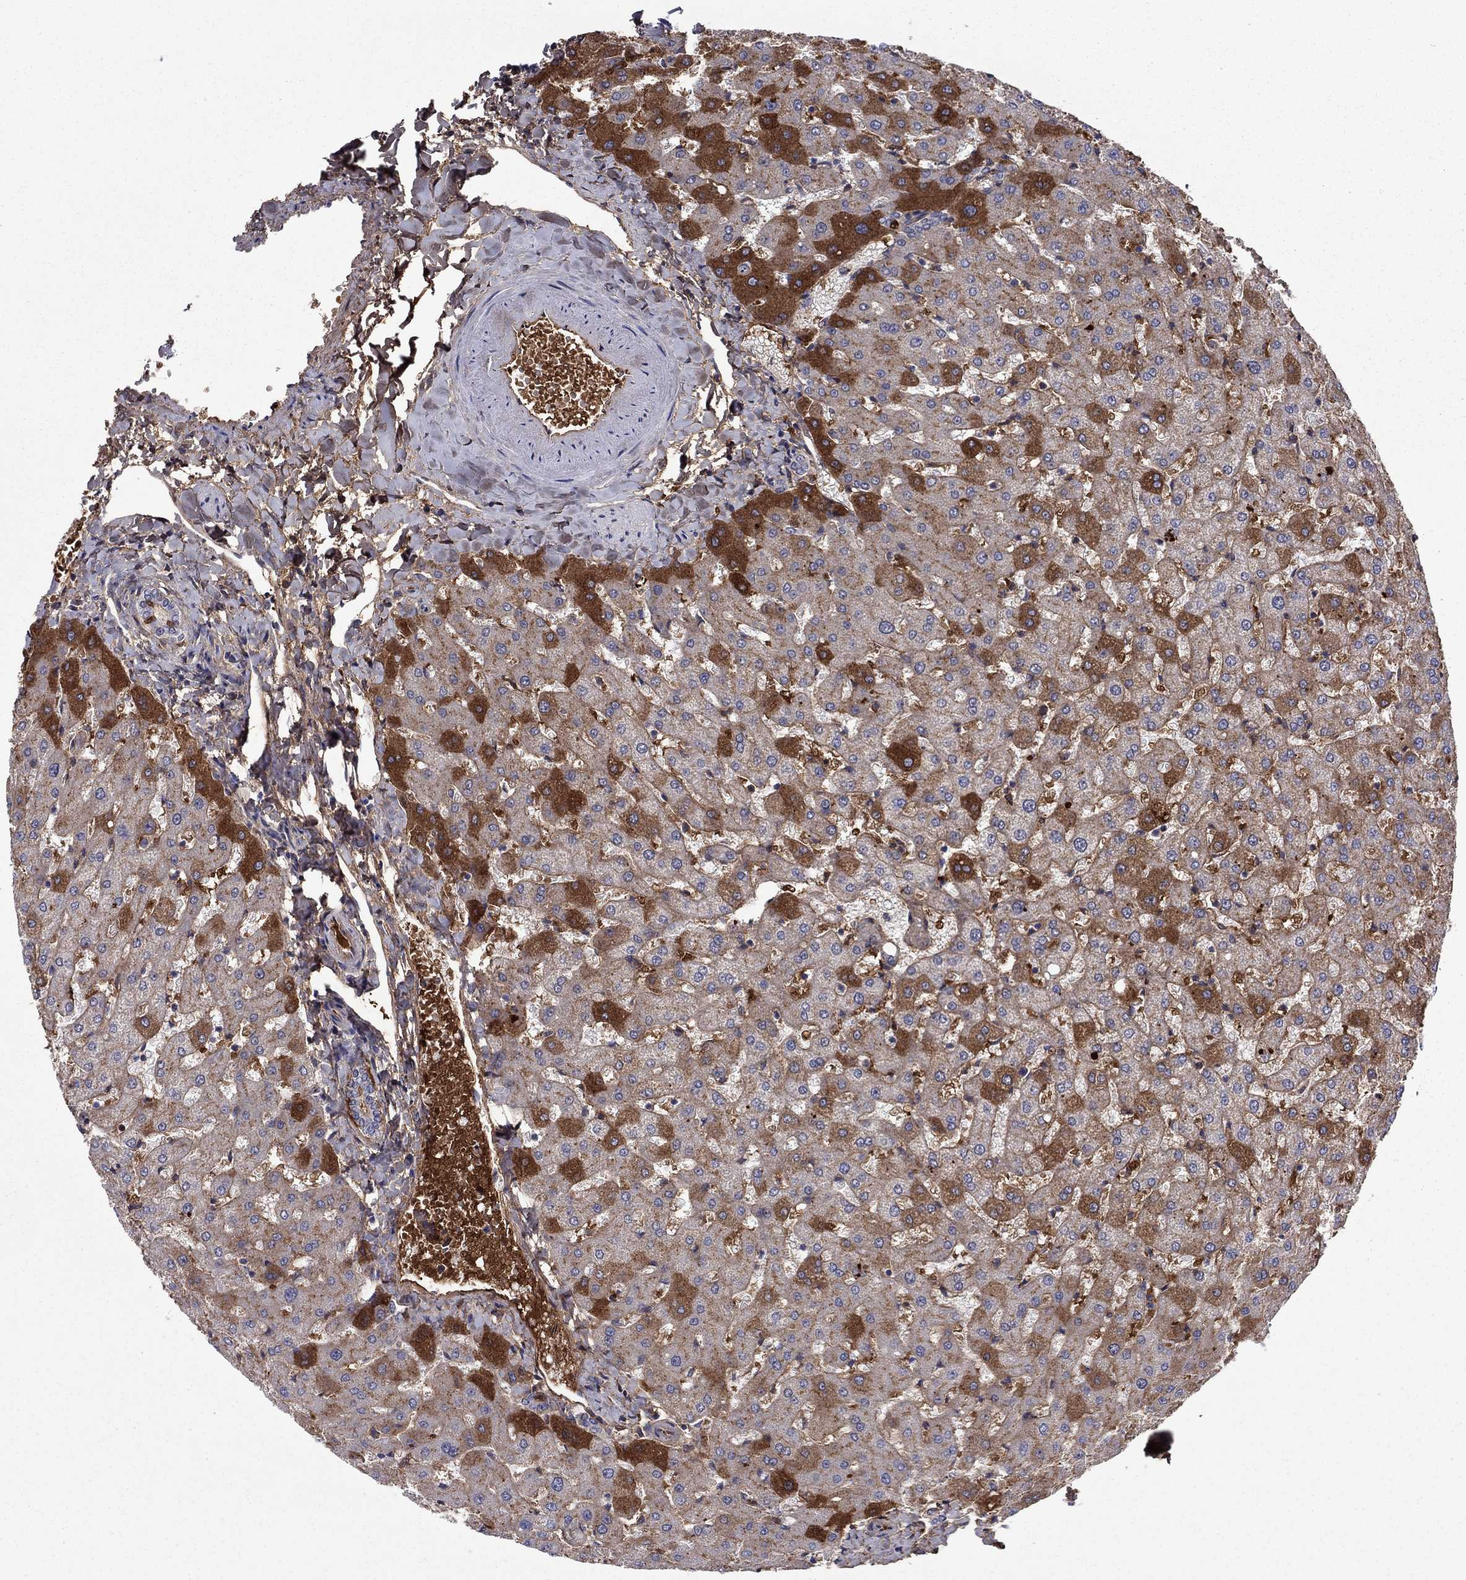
{"staining": {"intensity": "negative", "quantity": "none", "location": "none"}, "tissue": "liver", "cell_type": "Cholangiocytes", "image_type": "normal", "snomed": [{"axis": "morphology", "description": "Normal tissue, NOS"}, {"axis": "topography", "description": "Liver"}], "caption": "Immunohistochemical staining of normal liver demonstrates no significant positivity in cholangiocytes. Nuclei are stained in blue.", "gene": "HPX", "patient": {"sex": "female", "age": 50}}